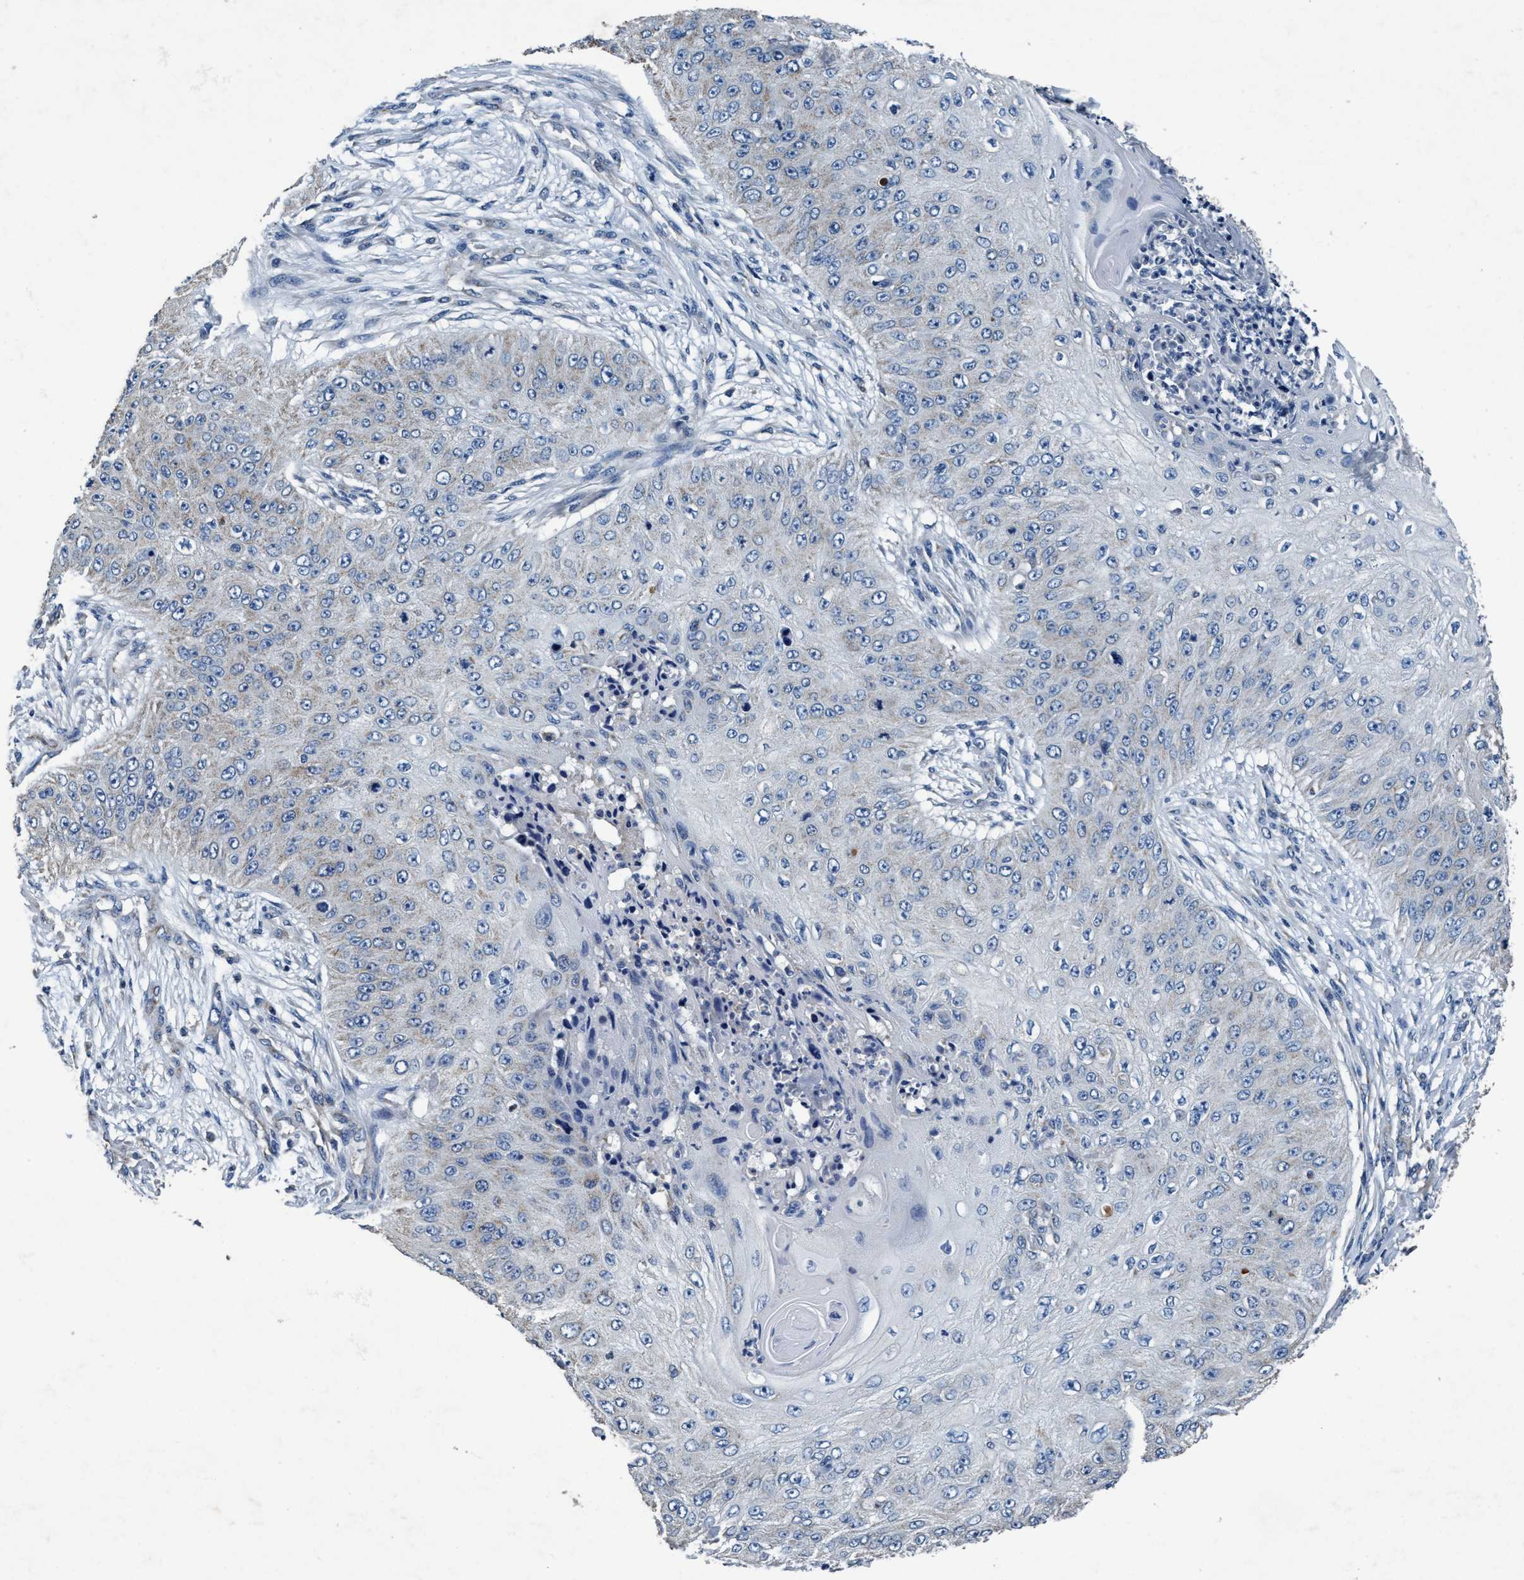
{"staining": {"intensity": "negative", "quantity": "none", "location": "none"}, "tissue": "skin cancer", "cell_type": "Tumor cells", "image_type": "cancer", "snomed": [{"axis": "morphology", "description": "Squamous cell carcinoma, NOS"}, {"axis": "topography", "description": "Skin"}], "caption": "IHC photomicrograph of neoplastic tissue: human skin squamous cell carcinoma stained with DAB (3,3'-diaminobenzidine) displays no significant protein positivity in tumor cells.", "gene": "ANKFN1", "patient": {"sex": "female", "age": 80}}